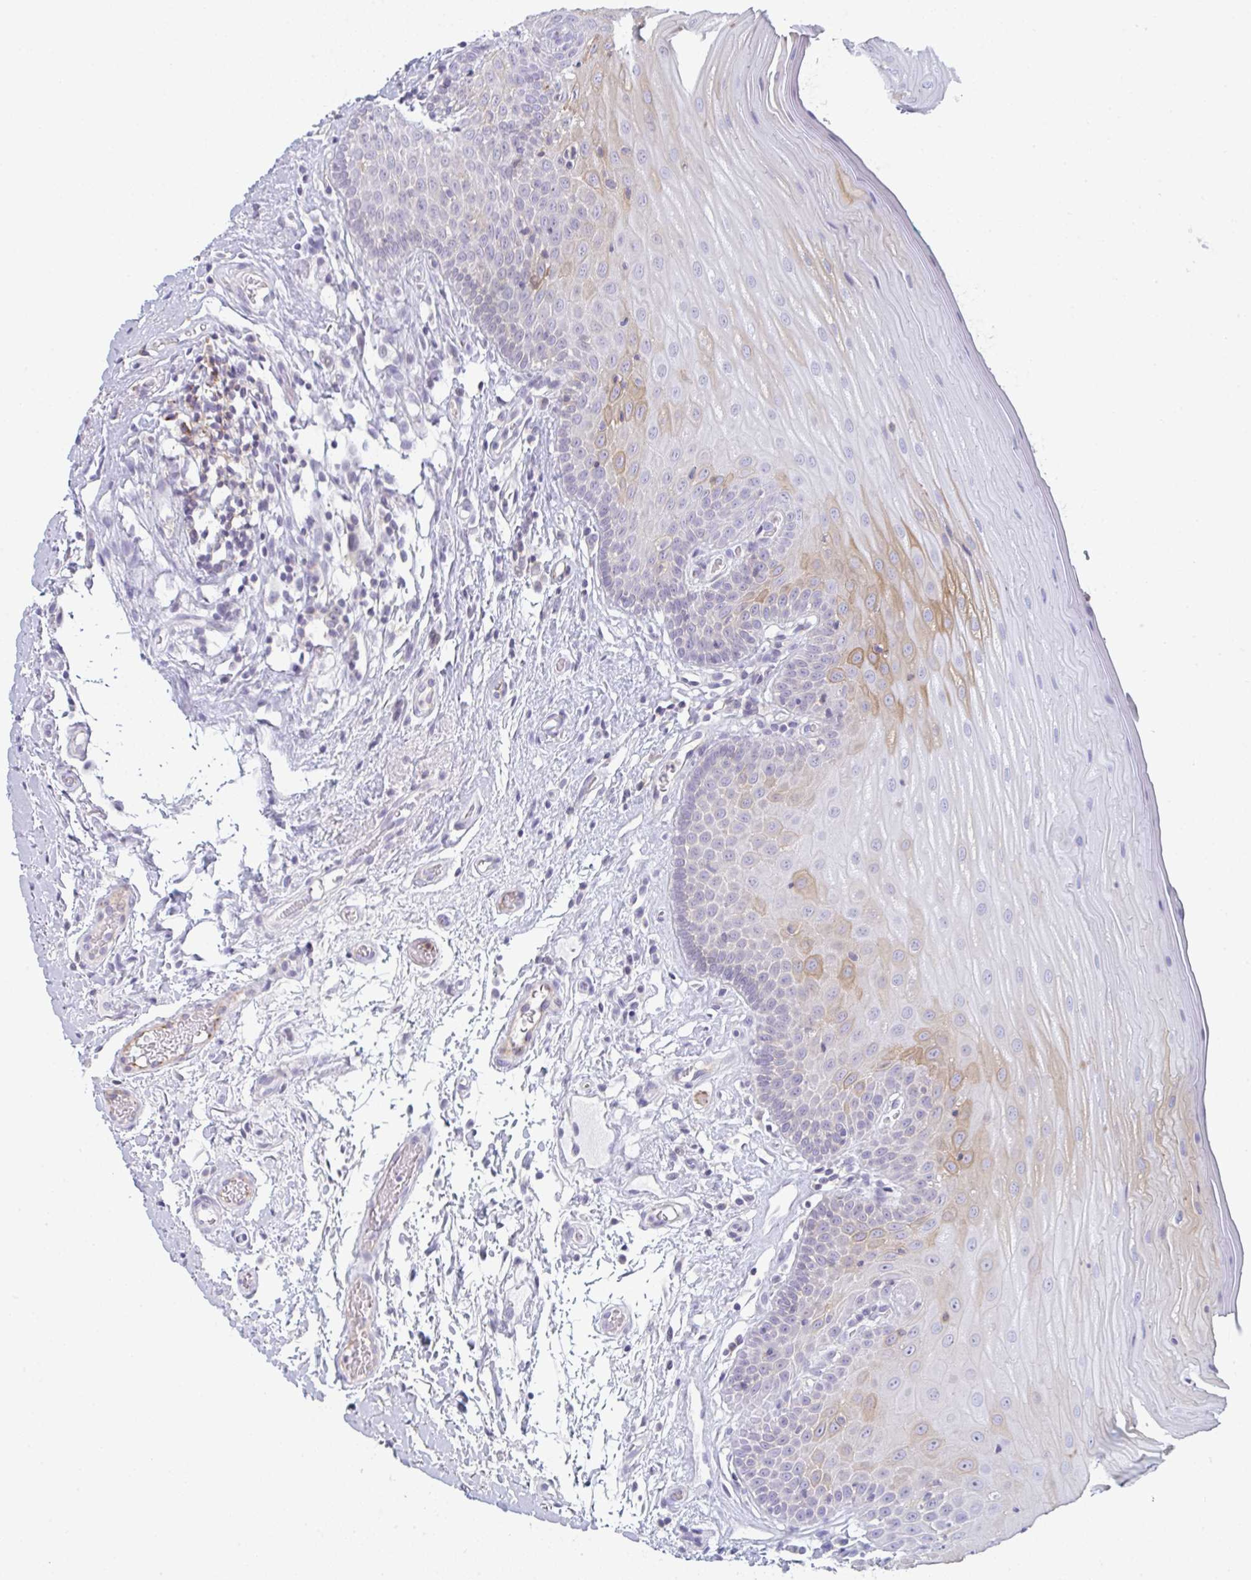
{"staining": {"intensity": "weak", "quantity": "<25%", "location": "cytoplasmic/membranous"}, "tissue": "oral mucosa", "cell_type": "Squamous epithelial cells", "image_type": "normal", "snomed": [{"axis": "morphology", "description": "Normal tissue, NOS"}, {"axis": "topography", "description": "Oral tissue"}, {"axis": "topography", "description": "Tounge, NOS"}, {"axis": "topography", "description": "Head-Neck"}], "caption": "Protein analysis of normal oral mucosa displays no significant staining in squamous epithelial cells. (Stains: DAB IHC with hematoxylin counter stain, Microscopy: brightfield microscopy at high magnification).", "gene": "CD80", "patient": {"sex": "female", "age": 84}}